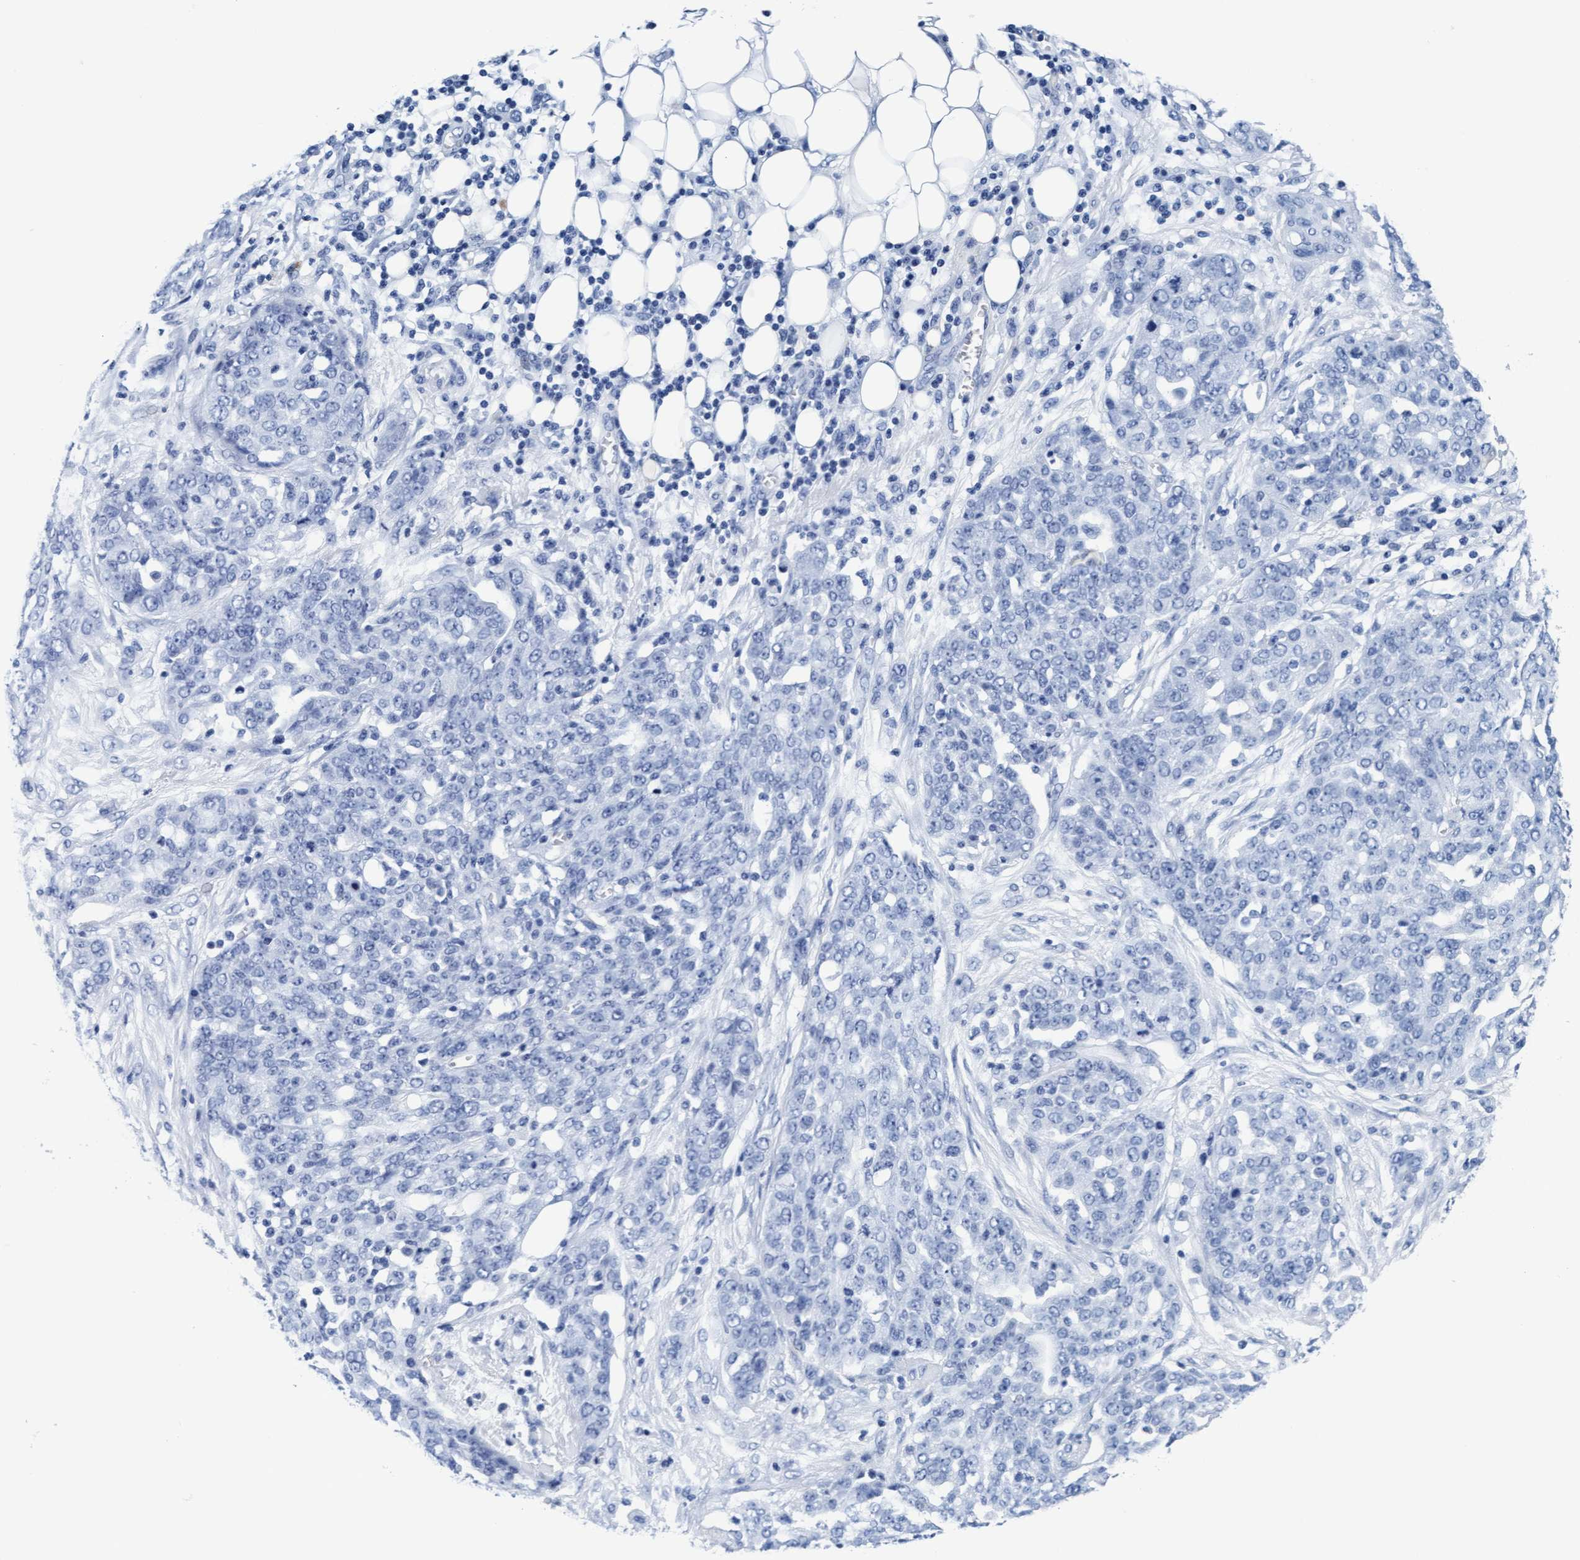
{"staining": {"intensity": "negative", "quantity": "none", "location": "none"}, "tissue": "ovarian cancer", "cell_type": "Tumor cells", "image_type": "cancer", "snomed": [{"axis": "morphology", "description": "Cystadenocarcinoma, serous, NOS"}, {"axis": "topography", "description": "Soft tissue"}, {"axis": "topography", "description": "Ovary"}], "caption": "Human ovarian serous cystadenocarcinoma stained for a protein using immunohistochemistry displays no expression in tumor cells.", "gene": "ARSG", "patient": {"sex": "female", "age": 57}}